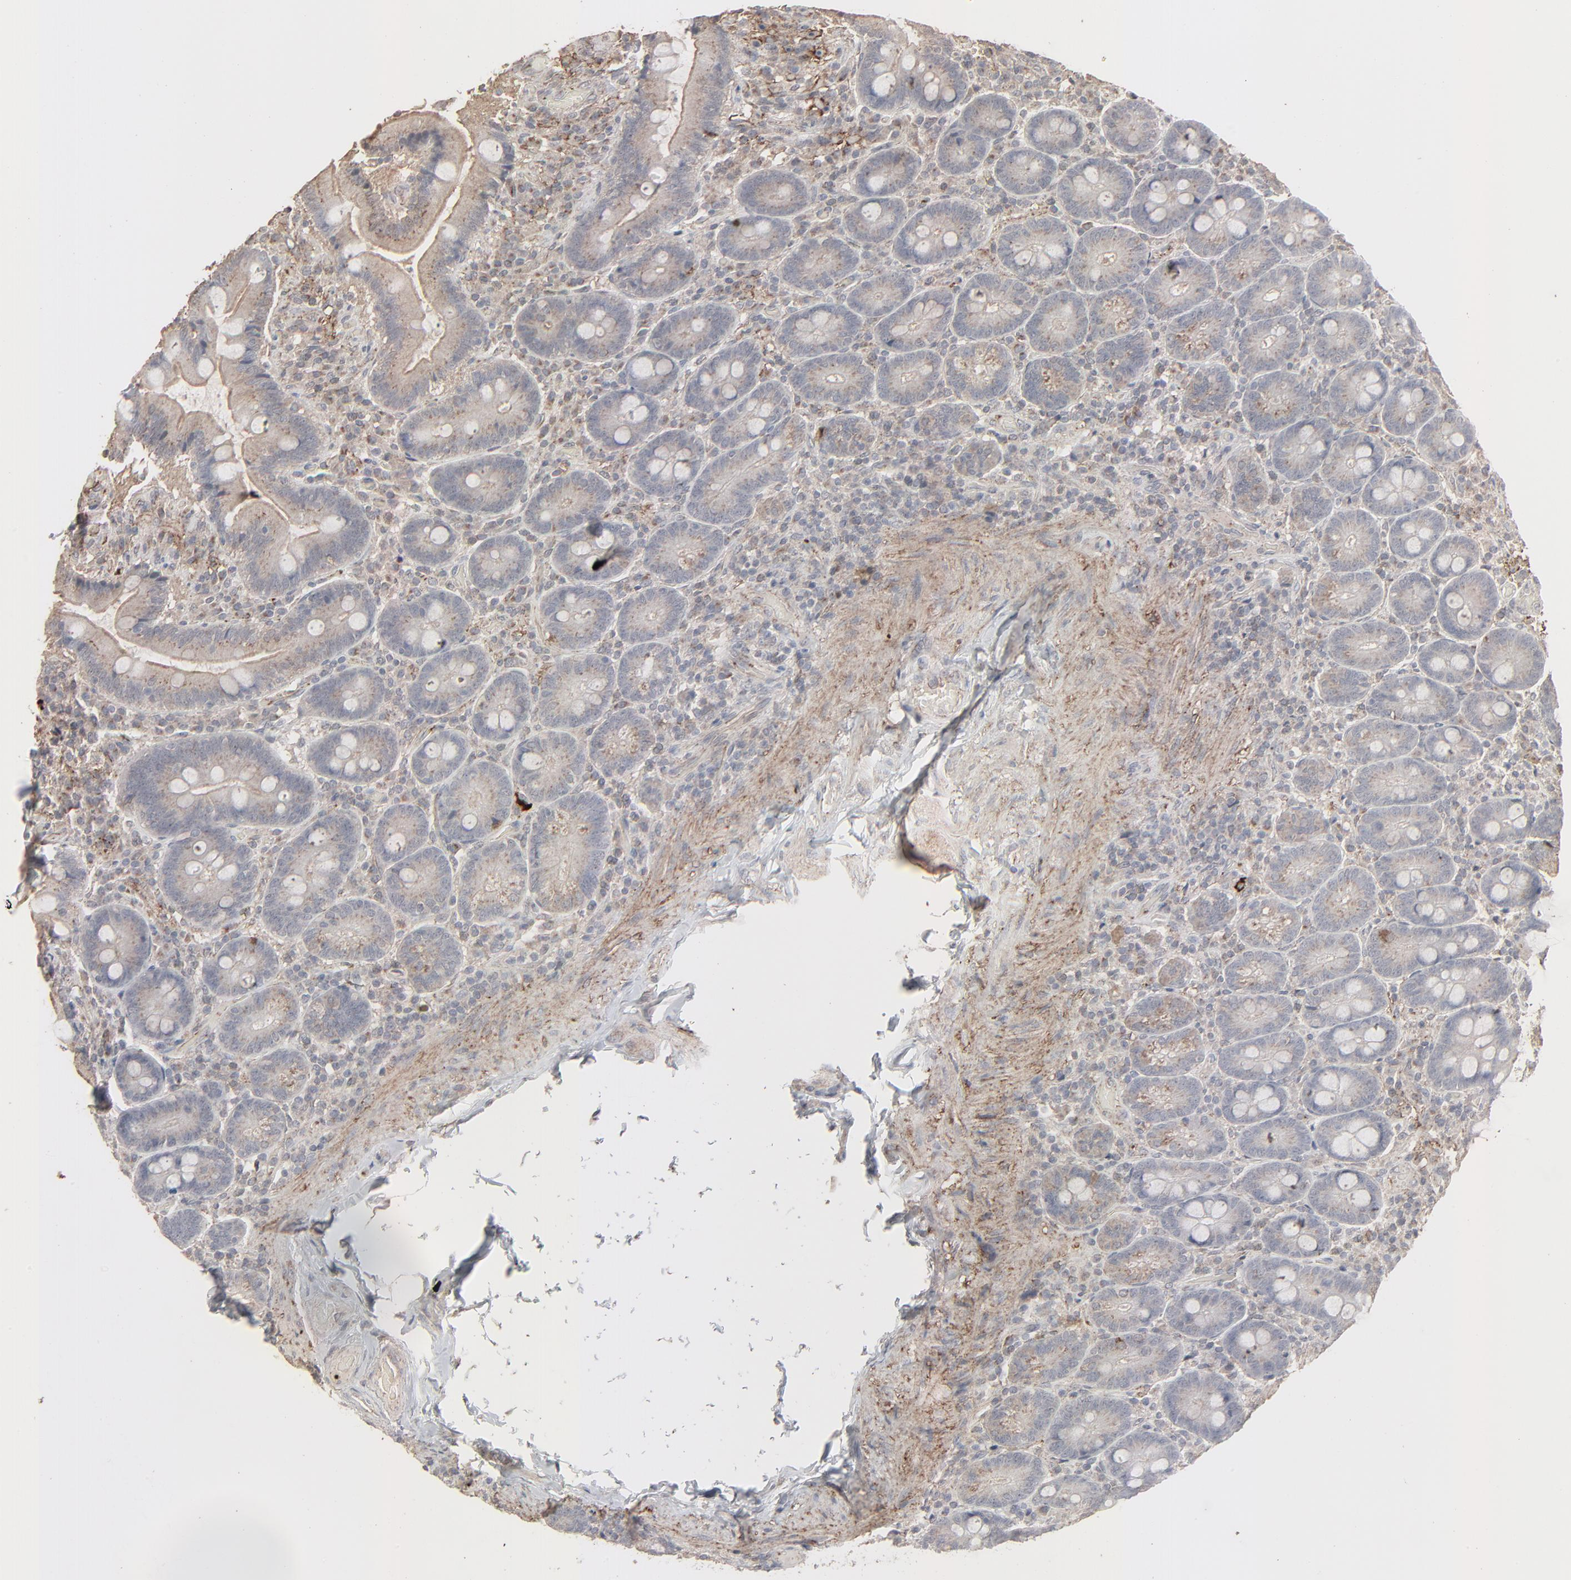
{"staining": {"intensity": "weak", "quantity": ">75%", "location": "cytoplasmic/membranous"}, "tissue": "duodenum", "cell_type": "Glandular cells", "image_type": "normal", "snomed": [{"axis": "morphology", "description": "Normal tissue, NOS"}, {"axis": "topography", "description": "Duodenum"}], "caption": "Human duodenum stained with a brown dye shows weak cytoplasmic/membranous positive staining in approximately >75% of glandular cells.", "gene": "JAM3", "patient": {"sex": "male", "age": 66}}